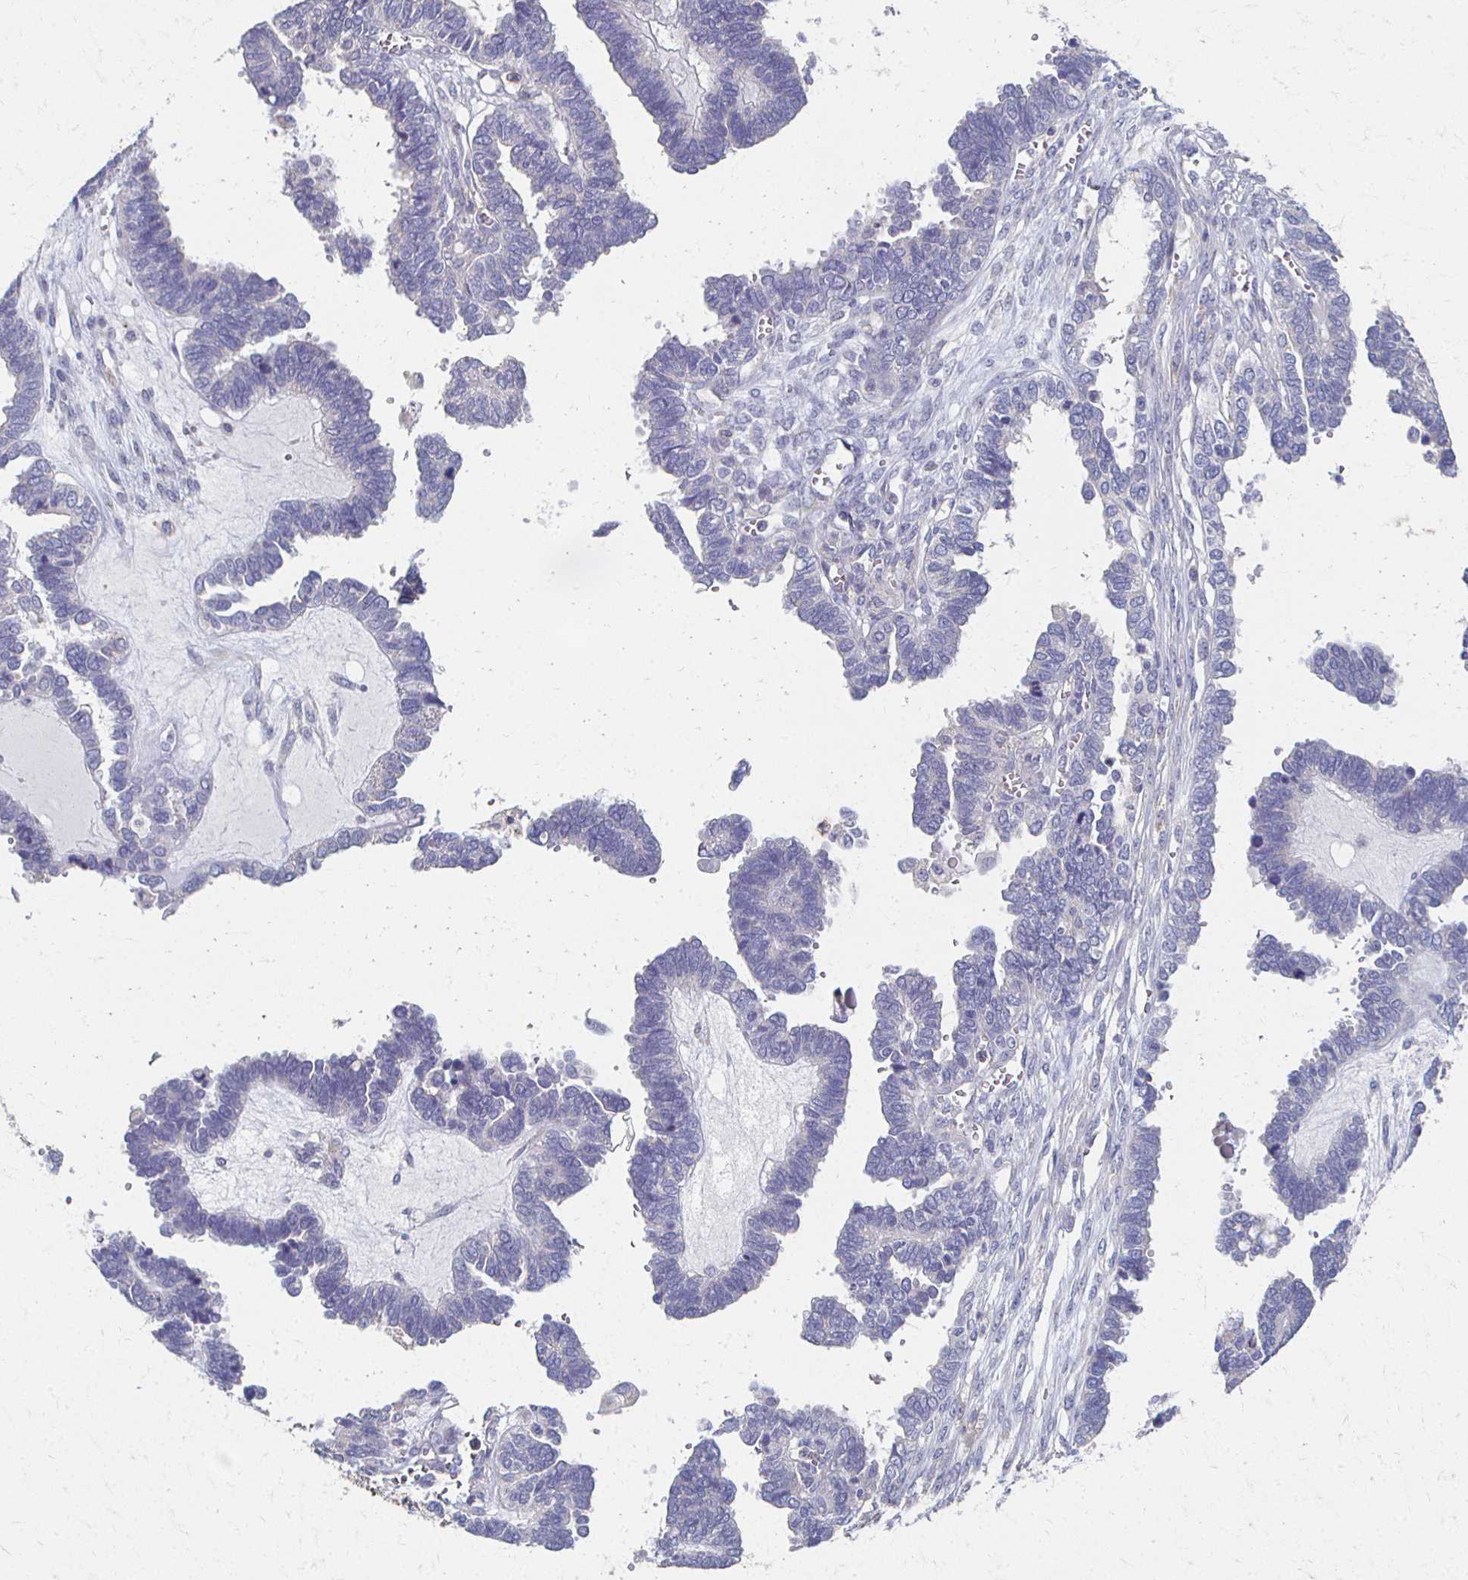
{"staining": {"intensity": "negative", "quantity": "none", "location": "none"}, "tissue": "ovarian cancer", "cell_type": "Tumor cells", "image_type": "cancer", "snomed": [{"axis": "morphology", "description": "Cystadenocarcinoma, serous, NOS"}, {"axis": "topography", "description": "Ovary"}], "caption": "An IHC micrograph of ovarian cancer is shown. There is no staining in tumor cells of ovarian cancer. (DAB (3,3'-diaminobenzidine) immunohistochemistry (IHC), high magnification).", "gene": "CX3CR1", "patient": {"sex": "female", "age": 51}}